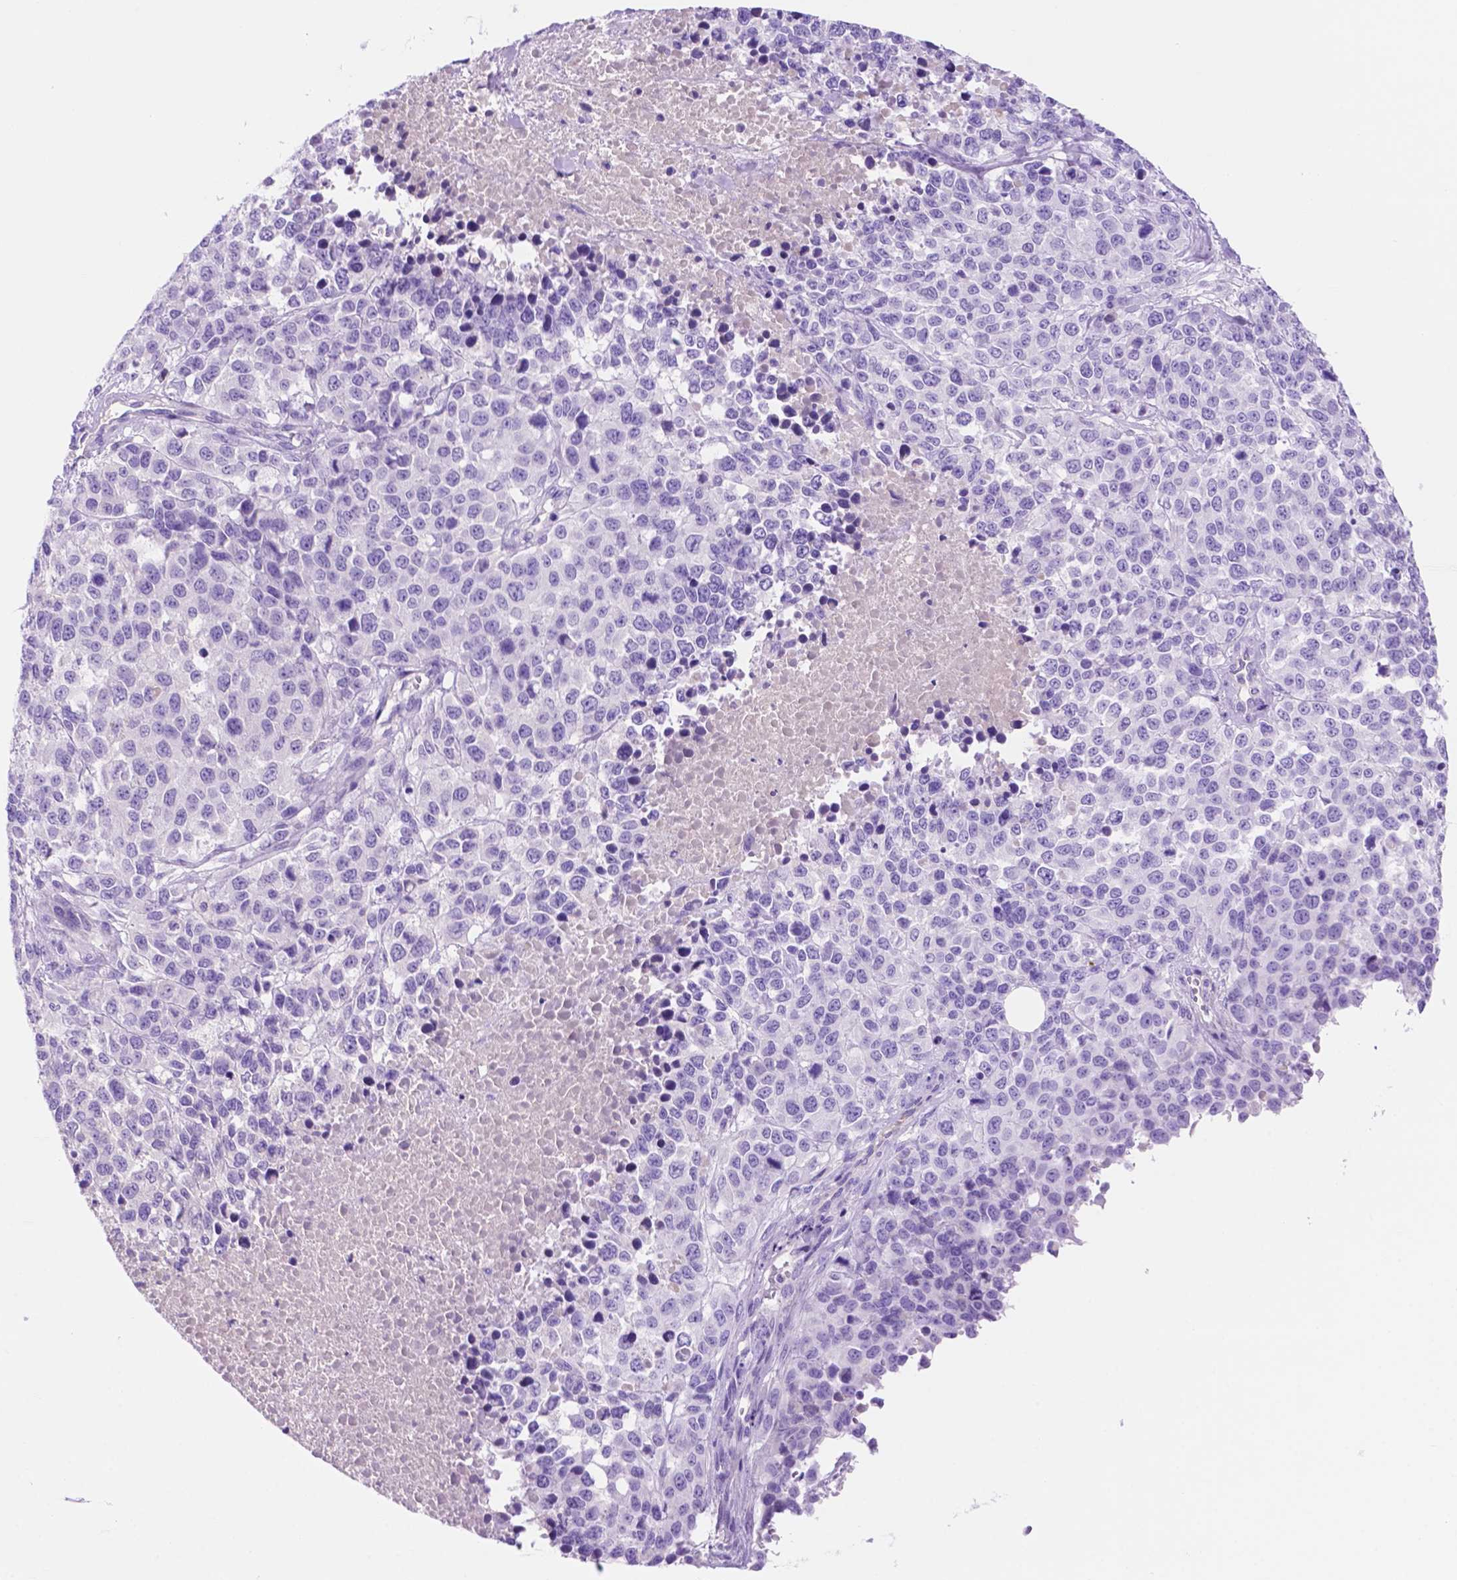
{"staining": {"intensity": "negative", "quantity": "none", "location": "none"}, "tissue": "melanoma", "cell_type": "Tumor cells", "image_type": "cancer", "snomed": [{"axis": "morphology", "description": "Malignant melanoma, Metastatic site"}, {"axis": "topography", "description": "Skin"}], "caption": "Human malignant melanoma (metastatic site) stained for a protein using immunohistochemistry (IHC) demonstrates no staining in tumor cells.", "gene": "FOXB2", "patient": {"sex": "male", "age": 84}}